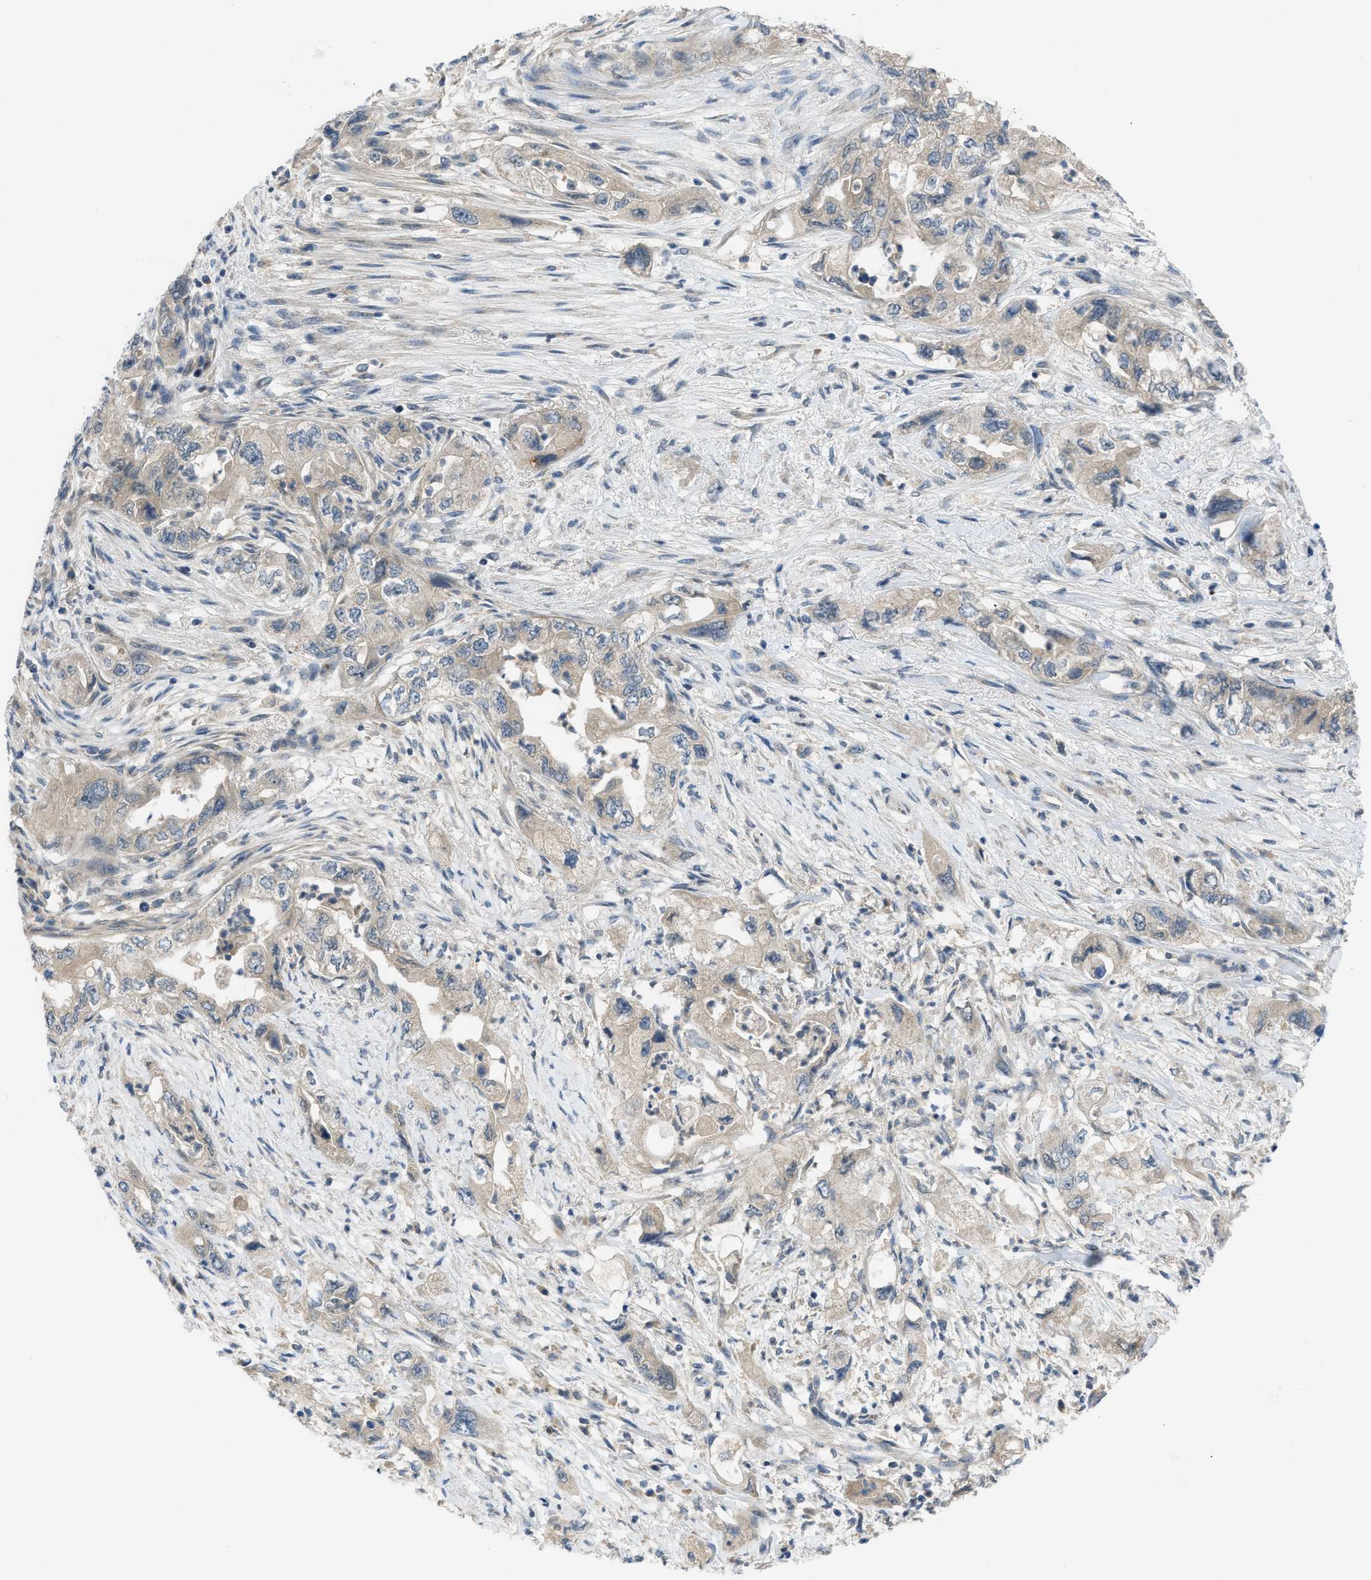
{"staining": {"intensity": "weak", "quantity": ">75%", "location": "cytoplasmic/membranous"}, "tissue": "pancreatic cancer", "cell_type": "Tumor cells", "image_type": "cancer", "snomed": [{"axis": "morphology", "description": "Adenocarcinoma, NOS"}, {"axis": "topography", "description": "Pancreas"}], "caption": "IHC staining of pancreatic cancer, which exhibits low levels of weak cytoplasmic/membranous staining in approximately >75% of tumor cells indicating weak cytoplasmic/membranous protein staining. The staining was performed using DAB (3,3'-diaminobenzidine) (brown) for protein detection and nuclei were counterstained in hematoxylin (blue).", "gene": "PDE7A", "patient": {"sex": "female", "age": 73}}